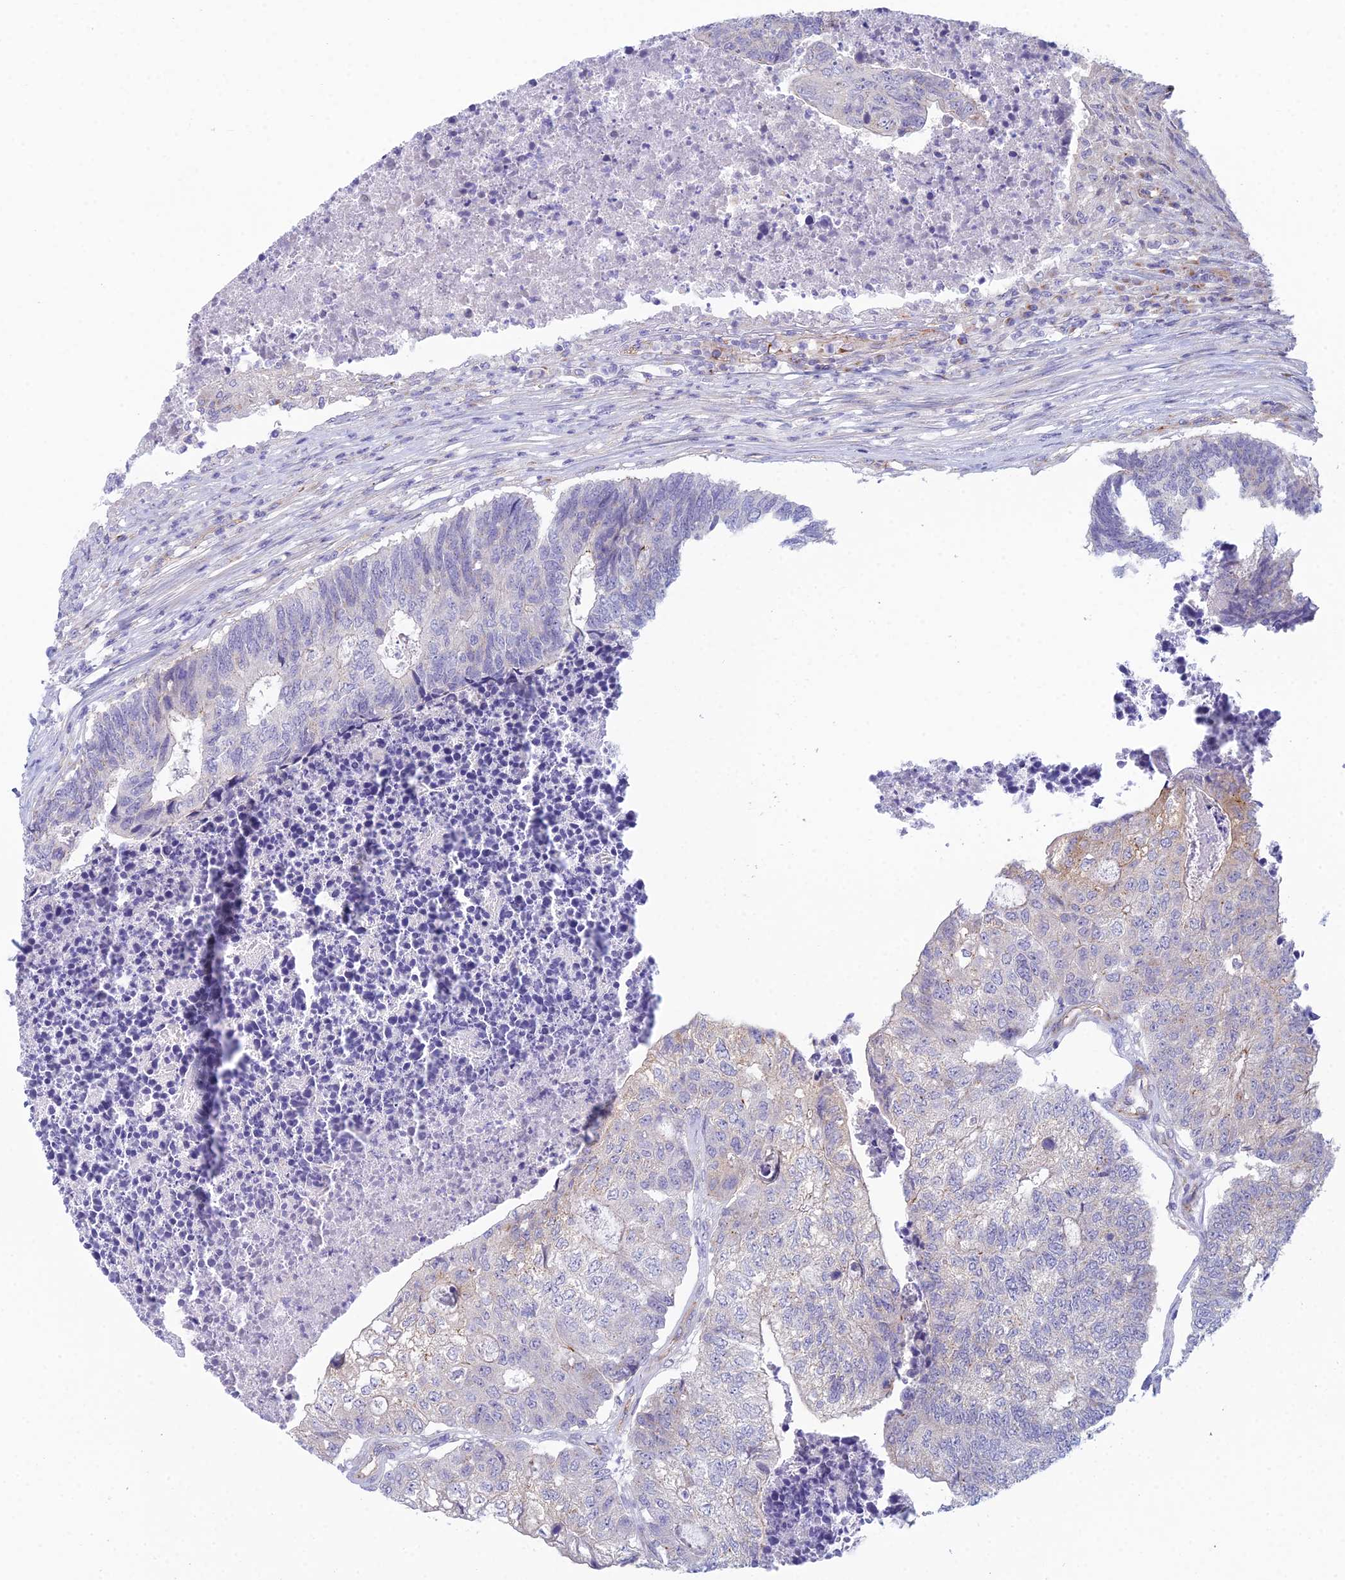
{"staining": {"intensity": "negative", "quantity": "none", "location": "none"}, "tissue": "colorectal cancer", "cell_type": "Tumor cells", "image_type": "cancer", "snomed": [{"axis": "morphology", "description": "Adenocarcinoma, NOS"}, {"axis": "topography", "description": "Colon"}], "caption": "Immunohistochemistry (IHC) of human colorectal cancer demonstrates no staining in tumor cells.", "gene": "ZNF564", "patient": {"sex": "female", "age": 67}}